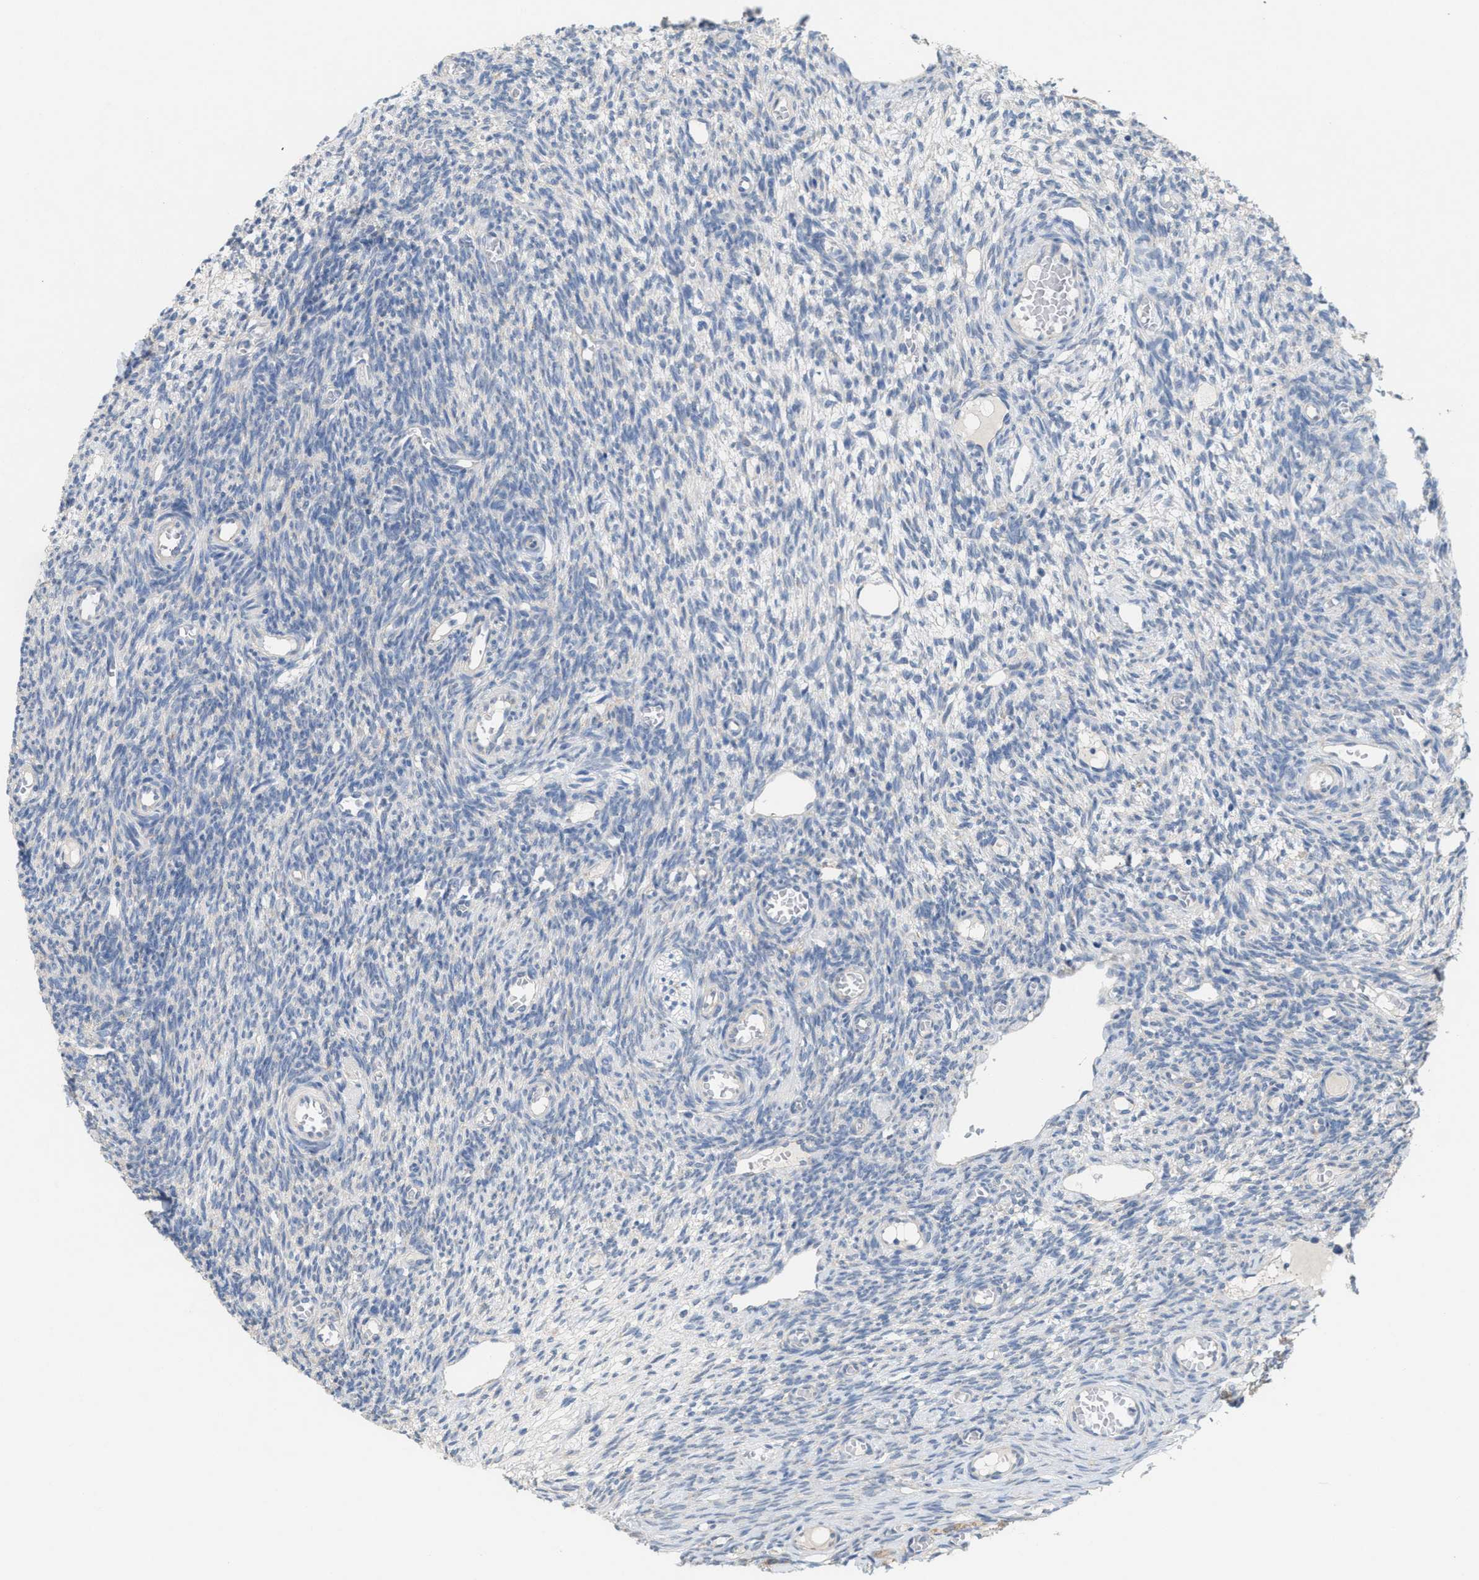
{"staining": {"intensity": "negative", "quantity": "none", "location": "none"}, "tissue": "ovary", "cell_type": "Ovarian stroma cells", "image_type": "normal", "snomed": [{"axis": "morphology", "description": "Normal tissue, NOS"}, {"axis": "topography", "description": "Ovary"}], "caption": "Micrograph shows no protein staining in ovarian stroma cells of benign ovary.", "gene": "UBAP2", "patient": {"sex": "female", "age": 27}}